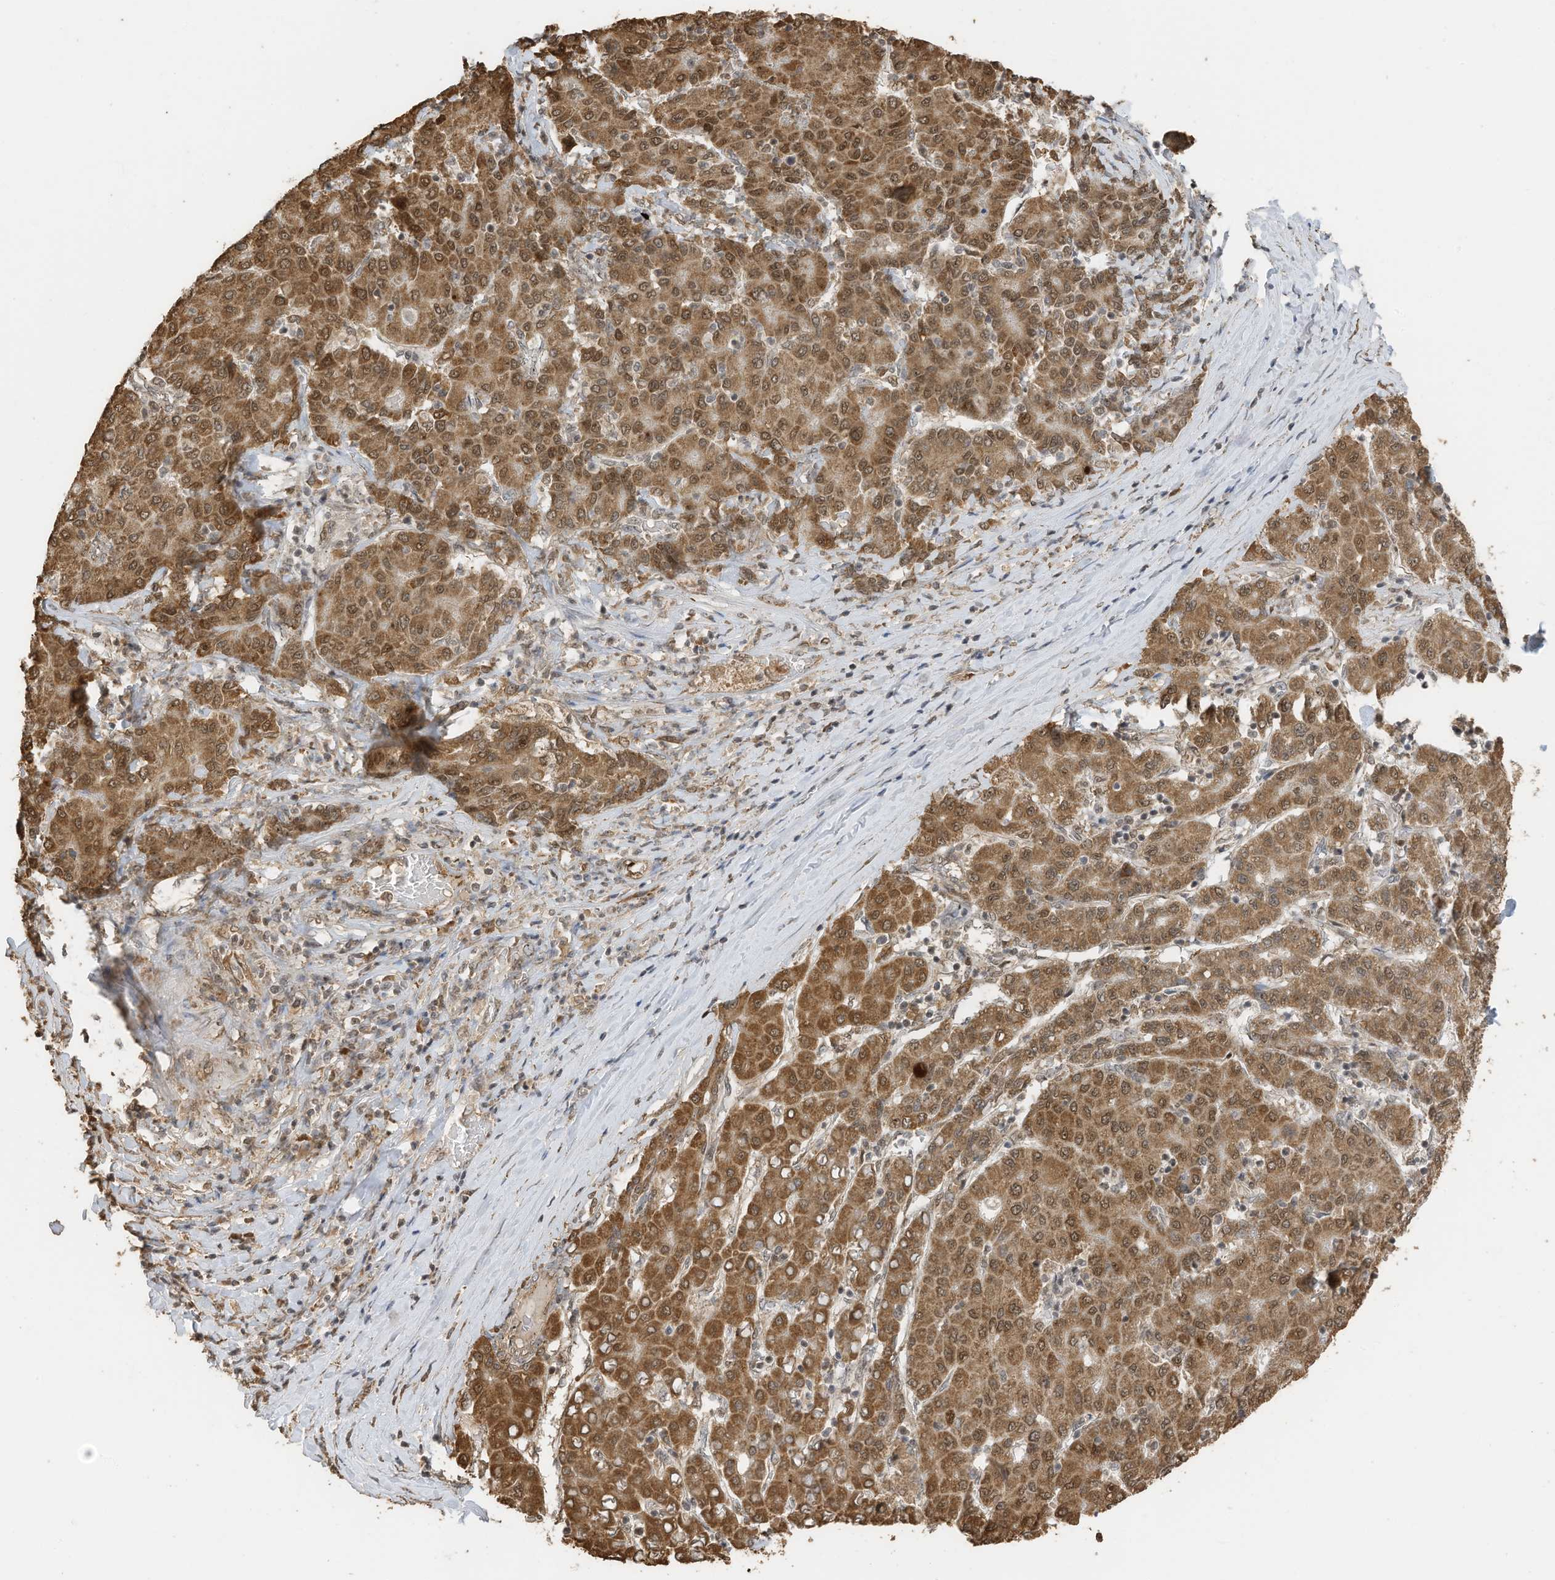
{"staining": {"intensity": "moderate", "quantity": ">75%", "location": "cytoplasmic/membranous,nuclear"}, "tissue": "liver cancer", "cell_type": "Tumor cells", "image_type": "cancer", "snomed": [{"axis": "morphology", "description": "Carcinoma, Hepatocellular, NOS"}, {"axis": "topography", "description": "Liver"}], "caption": "The histopathology image shows immunohistochemical staining of liver cancer. There is moderate cytoplasmic/membranous and nuclear expression is present in about >75% of tumor cells.", "gene": "ERLEC1", "patient": {"sex": "male", "age": 65}}